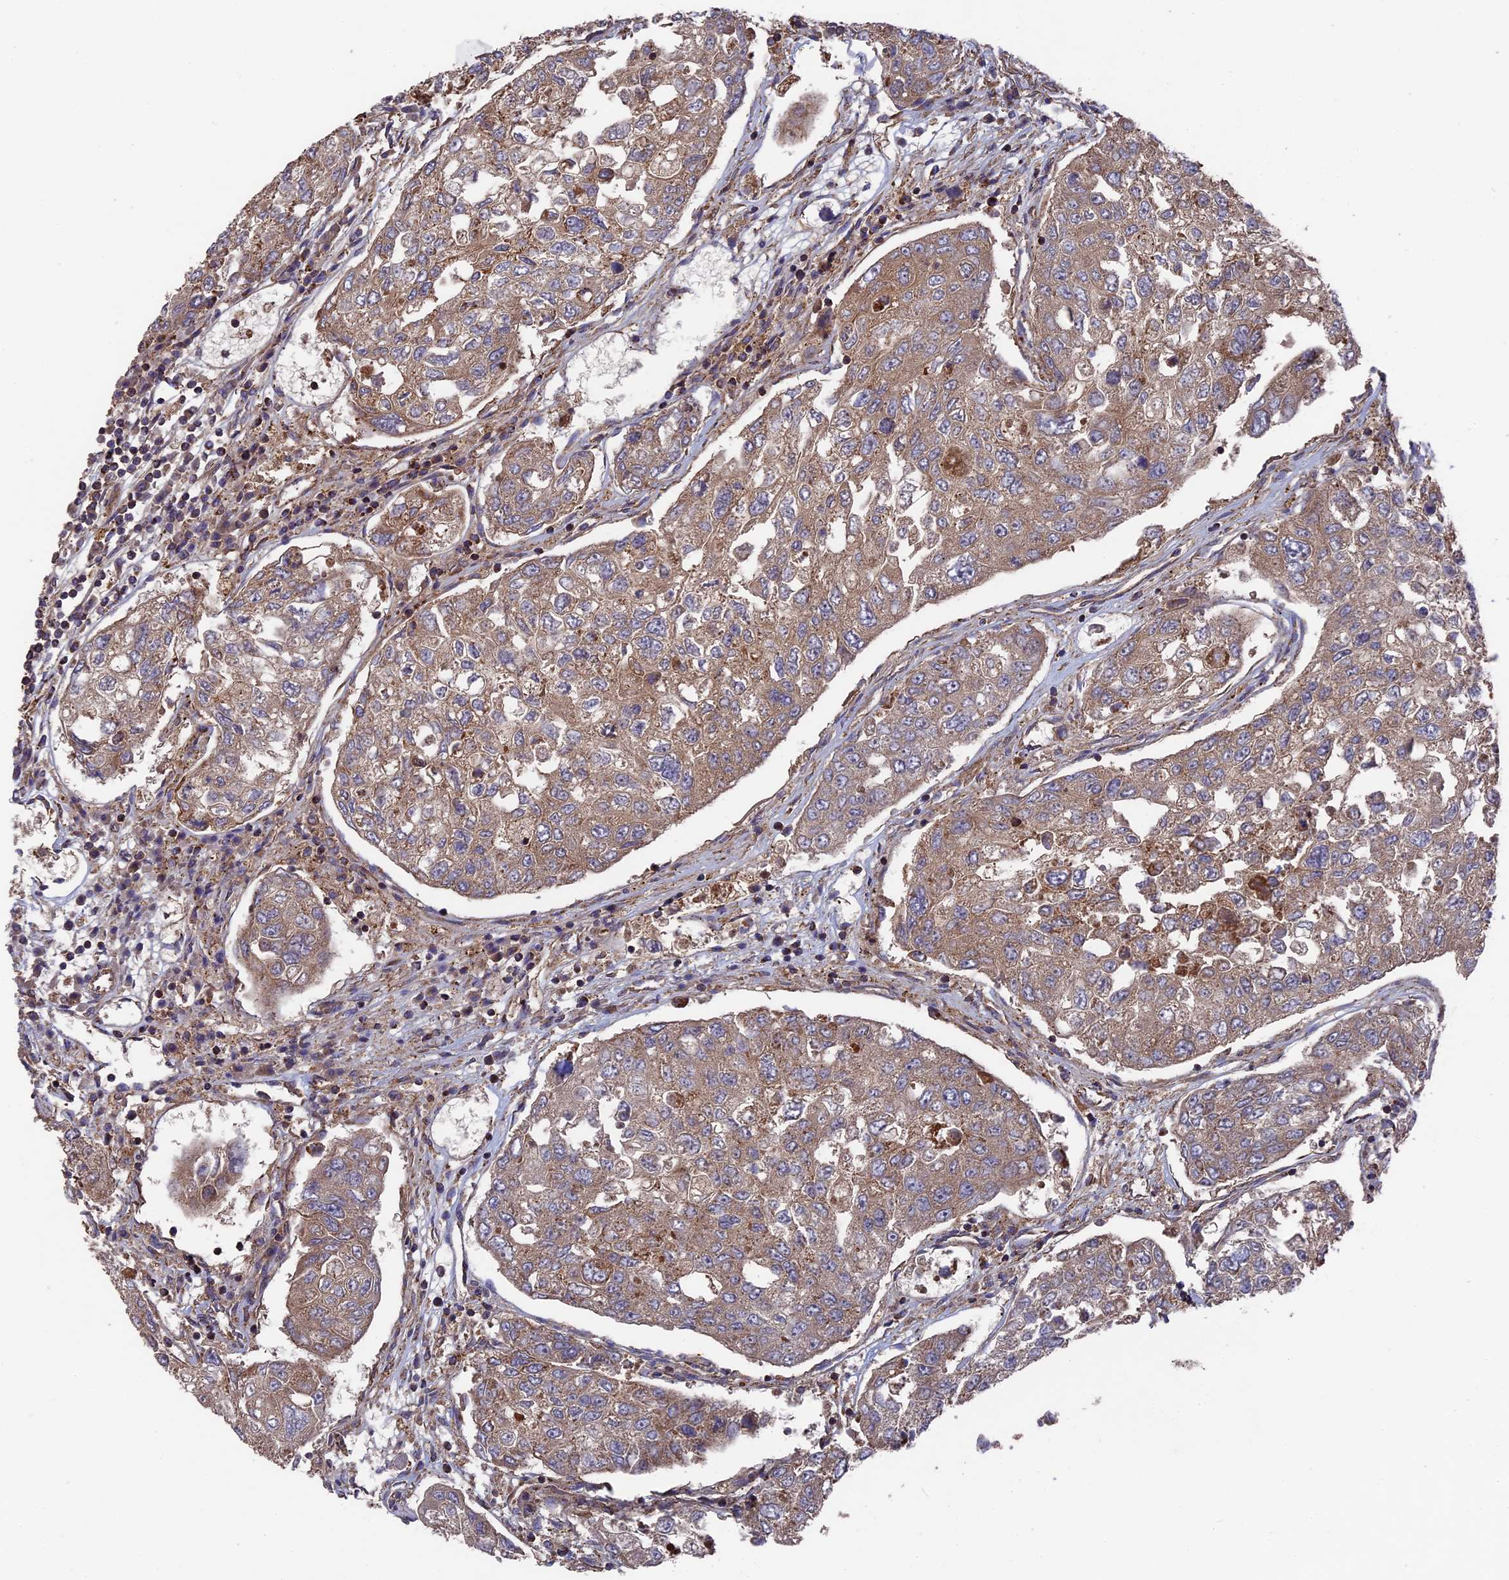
{"staining": {"intensity": "moderate", "quantity": ">75%", "location": "cytoplasmic/membranous"}, "tissue": "urothelial cancer", "cell_type": "Tumor cells", "image_type": "cancer", "snomed": [{"axis": "morphology", "description": "Urothelial carcinoma, High grade"}, {"axis": "topography", "description": "Lymph node"}, {"axis": "topography", "description": "Urinary bladder"}], "caption": "Immunohistochemistry (IHC) of urothelial cancer demonstrates medium levels of moderate cytoplasmic/membranous positivity in approximately >75% of tumor cells. The protein is shown in brown color, while the nuclei are stained blue.", "gene": "TELO2", "patient": {"sex": "male", "age": 51}}